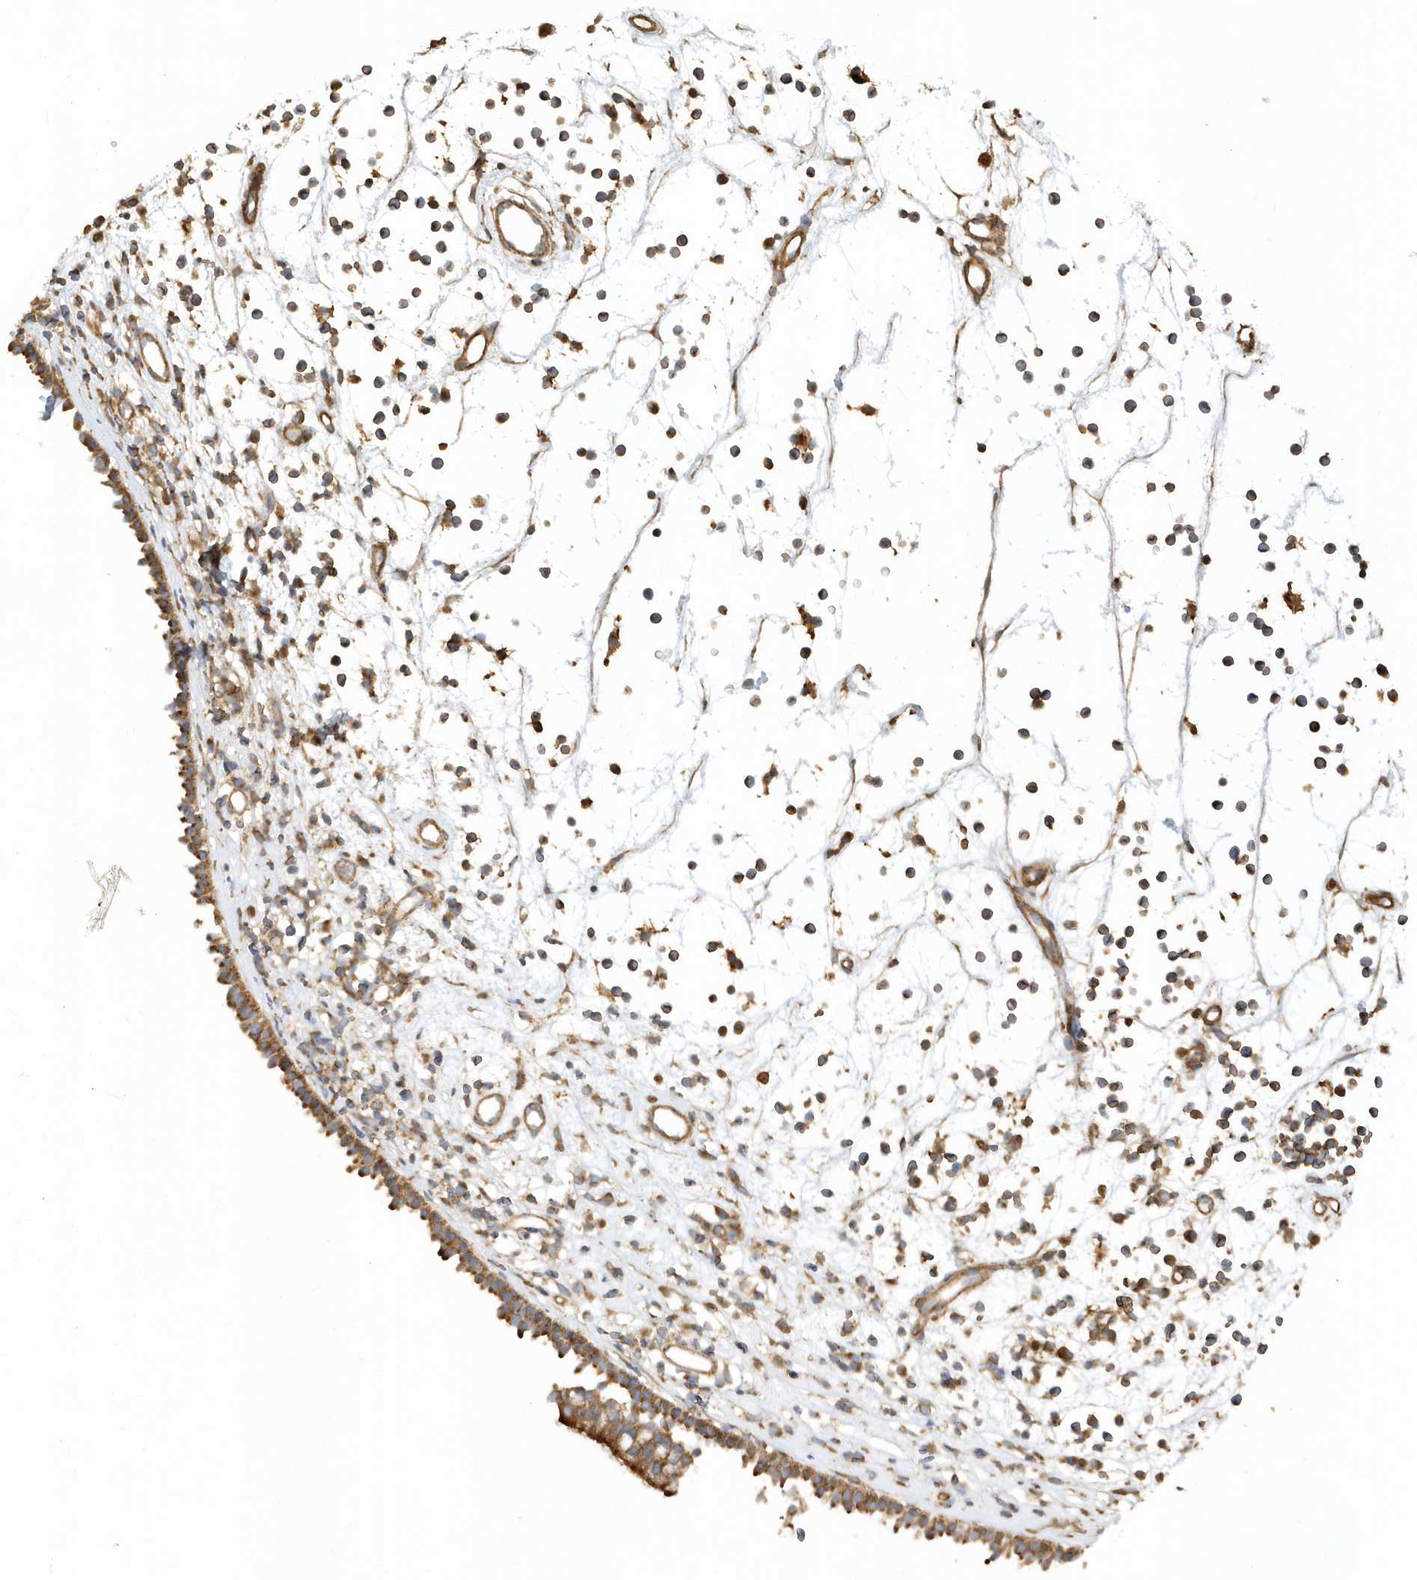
{"staining": {"intensity": "moderate", "quantity": ">75%", "location": "cytoplasmic/membranous"}, "tissue": "nasopharynx", "cell_type": "Respiratory epithelial cells", "image_type": "normal", "snomed": [{"axis": "morphology", "description": "Normal tissue, NOS"}, {"axis": "morphology", "description": "Inflammation, NOS"}, {"axis": "morphology", "description": "Malignant melanoma, Metastatic site"}, {"axis": "topography", "description": "Nasopharynx"}], "caption": "This image shows IHC staining of unremarkable nasopharynx, with medium moderate cytoplasmic/membranous staining in about >75% of respiratory epithelial cells.", "gene": "TRAIP", "patient": {"sex": "male", "age": 70}}